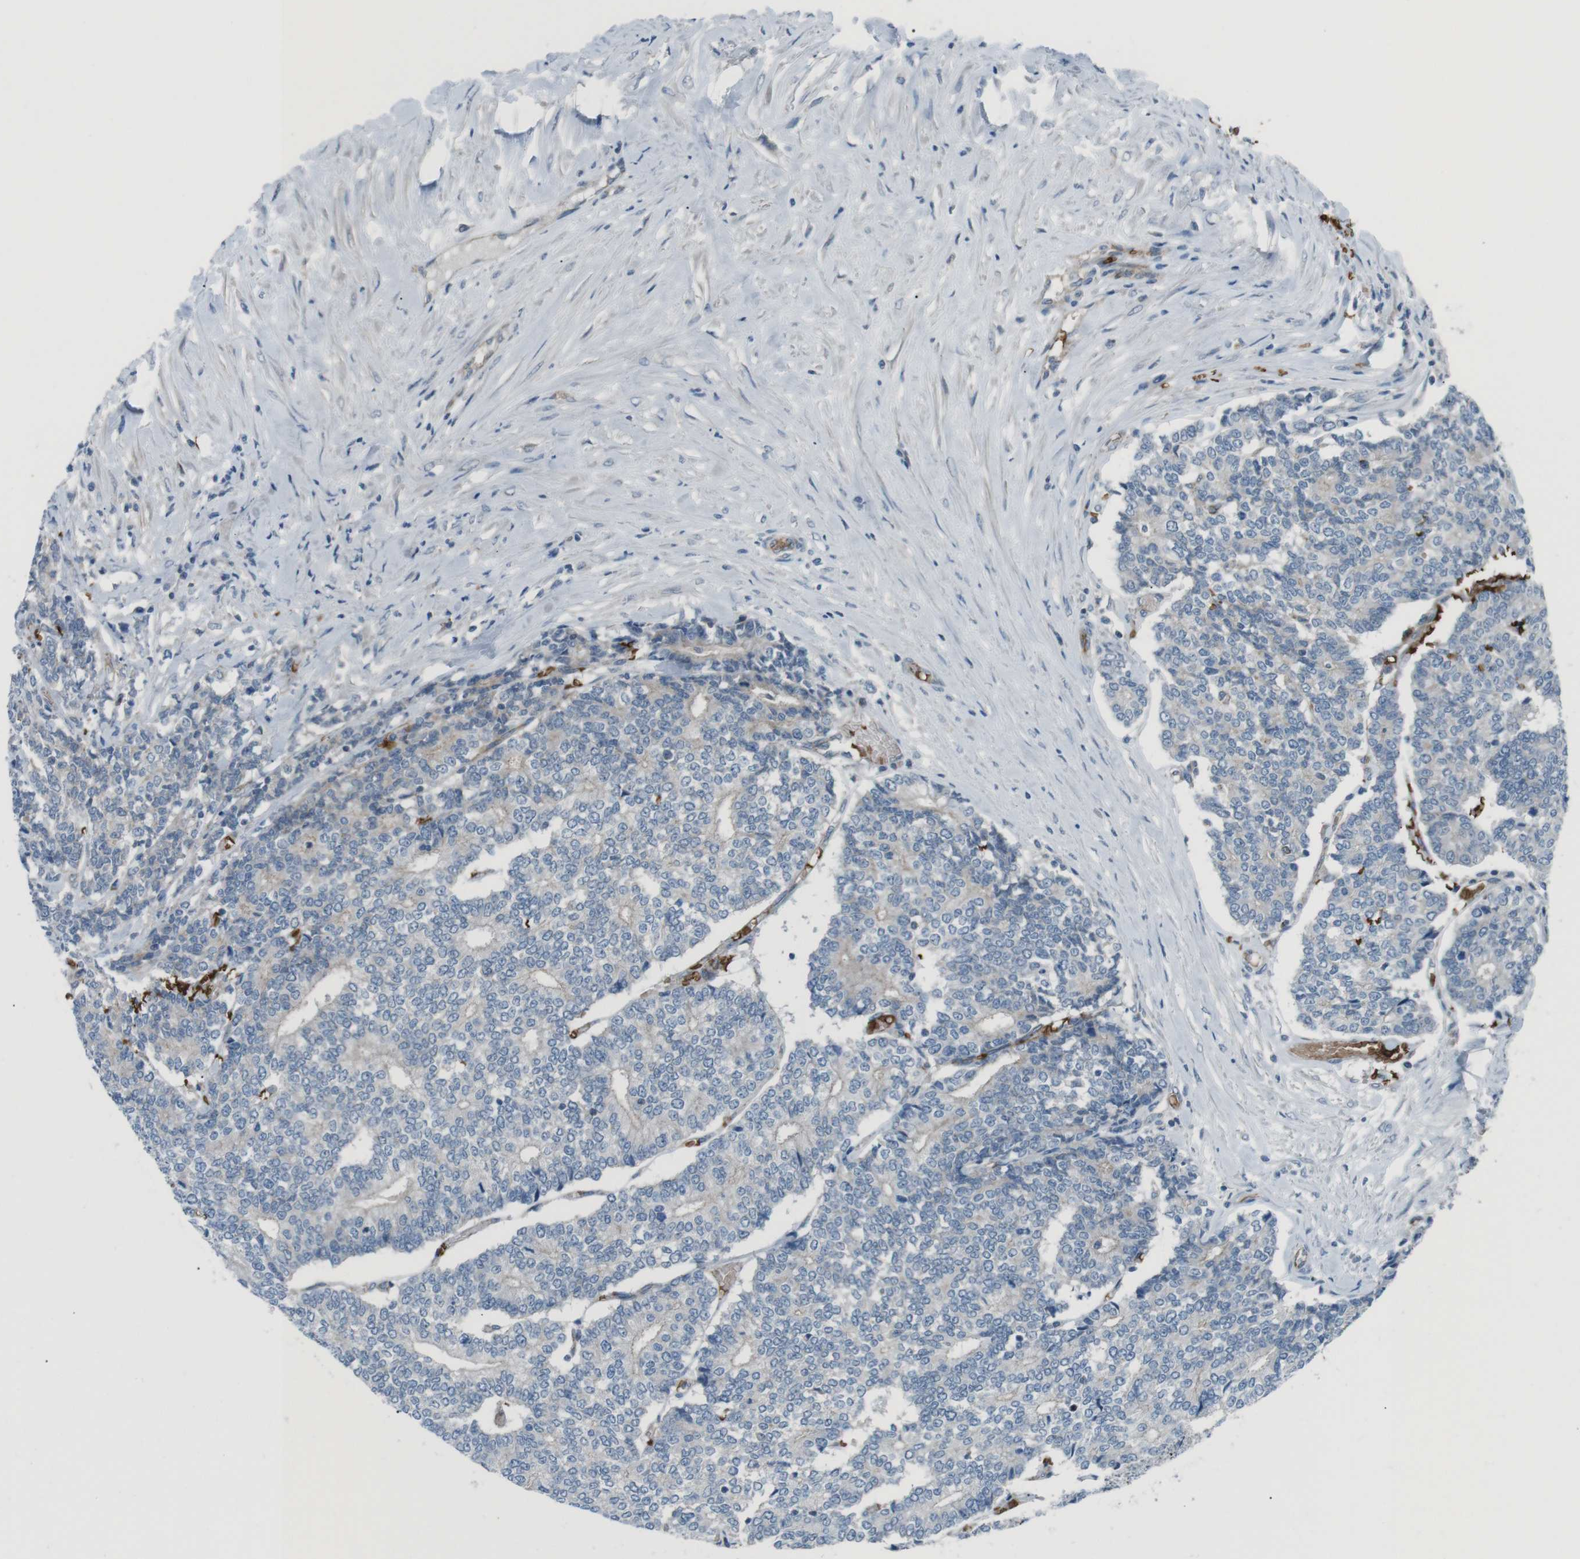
{"staining": {"intensity": "negative", "quantity": "none", "location": "none"}, "tissue": "prostate cancer", "cell_type": "Tumor cells", "image_type": "cancer", "snomed": [{"axis": "morphology", "description": "Normal tissue, NOS"}, {"axis": "morphology", "description": "Adenocarcinoma, High grade"}, {"axis": "topography", "description": "Prostate"}, {"axis": "topography", "description": "Seminal veicle"}], "caption": "There is no significant expression in tumor cells of high-grade adenocarcinoma (prostate).", "gene": "SPTA1", "patient": {"sex": "male", "age": 55}}